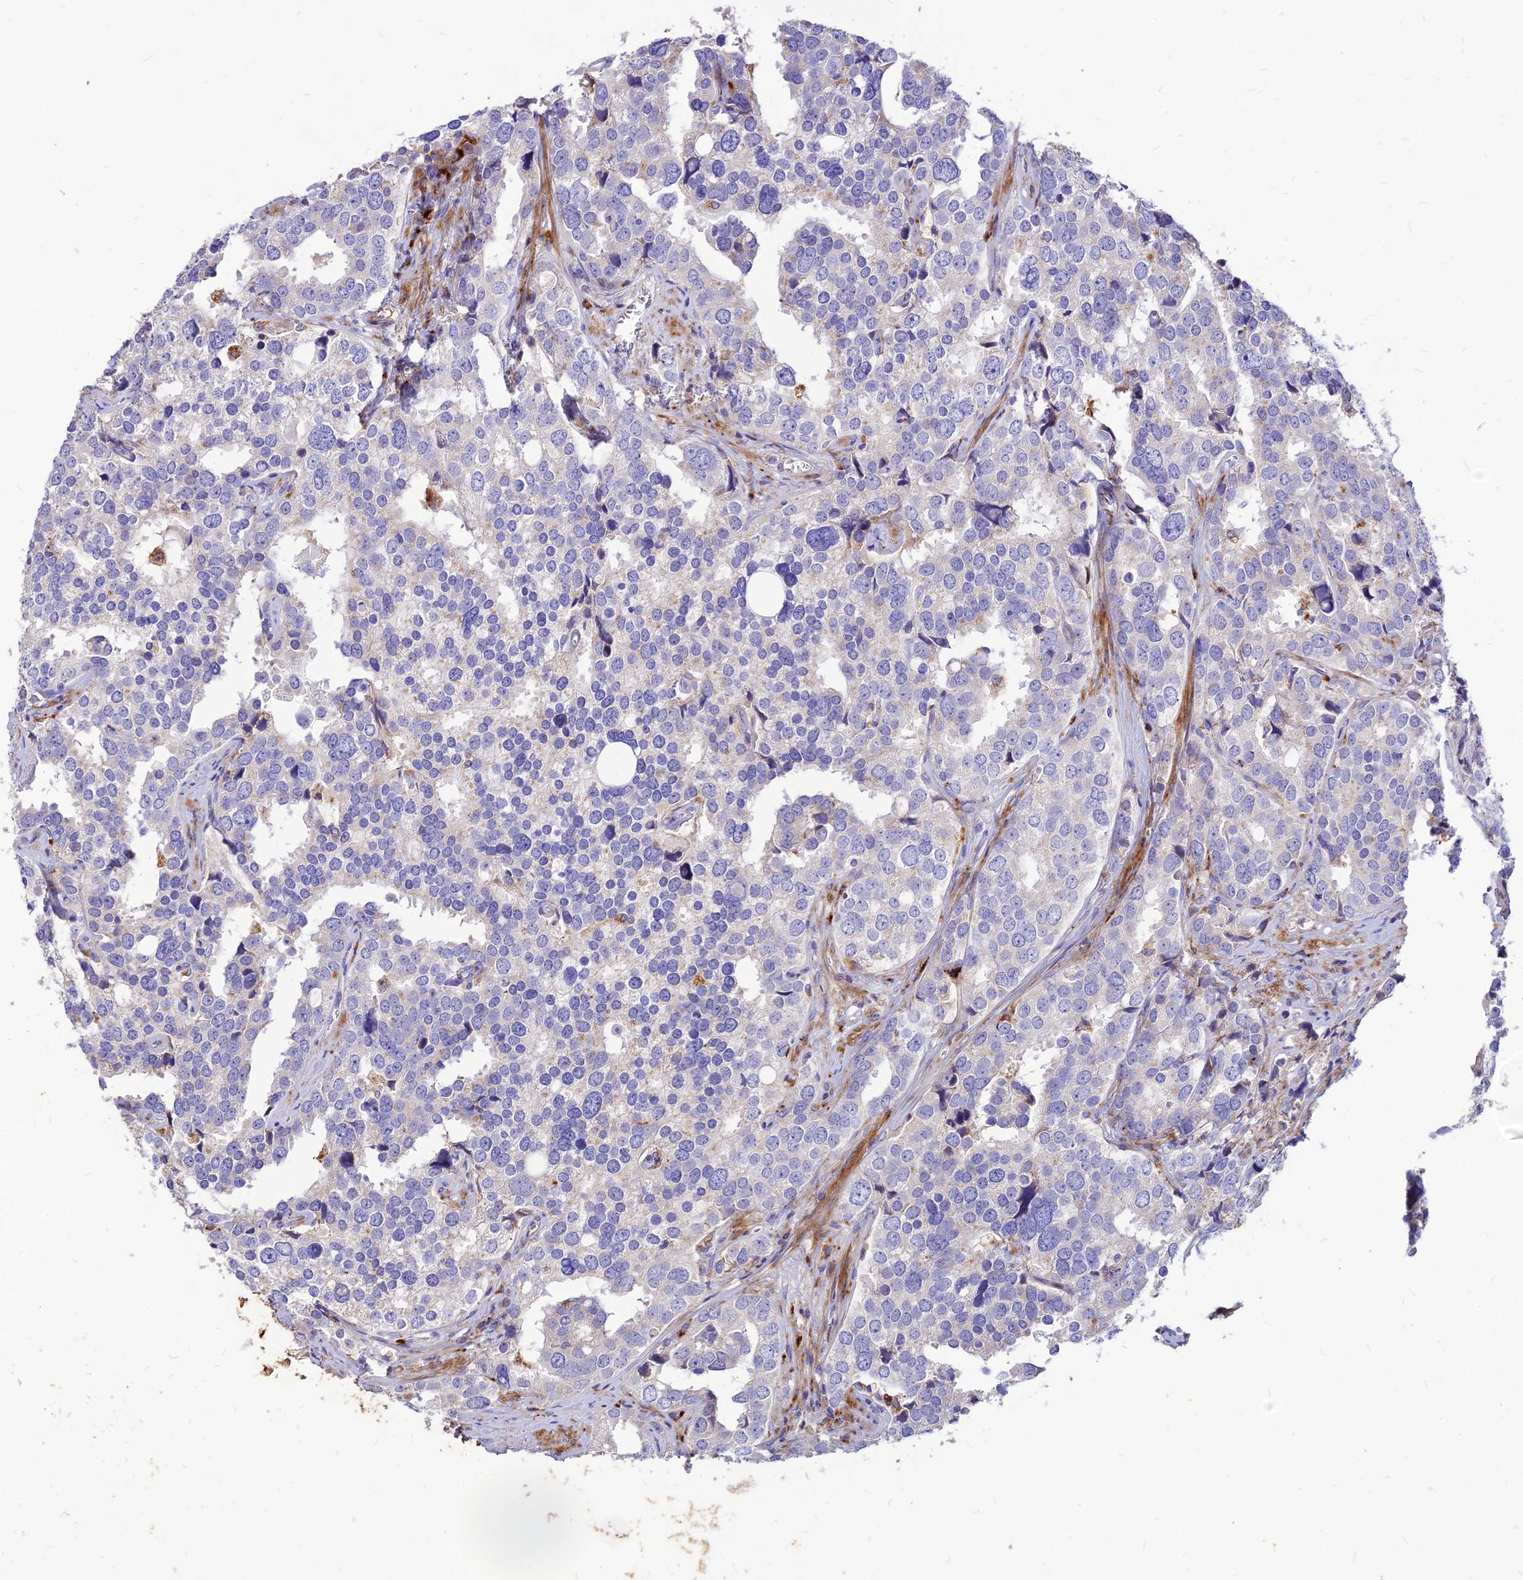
{"staining": {"intensity": "negative", "quantity": "none", "location": "none"}, "tissue": "prostate cancer", "cell_type": "Tumor cells", "image_type": "cancer", "snomed": [{"axis": "morphology", "description": "Adenocarcinoma, High grade"}, {"axis": "topography", "description": "Prostate"}], "caption": "Immunohistochemistry histopathology image of neoplastic tissue: adenocarcinoma (high-grade) (prostate) stained with DAB shows no significant protein staining in tumor cells.", "gene": "RIMOC1", "patient": {"sex": "male", "age": 71}}